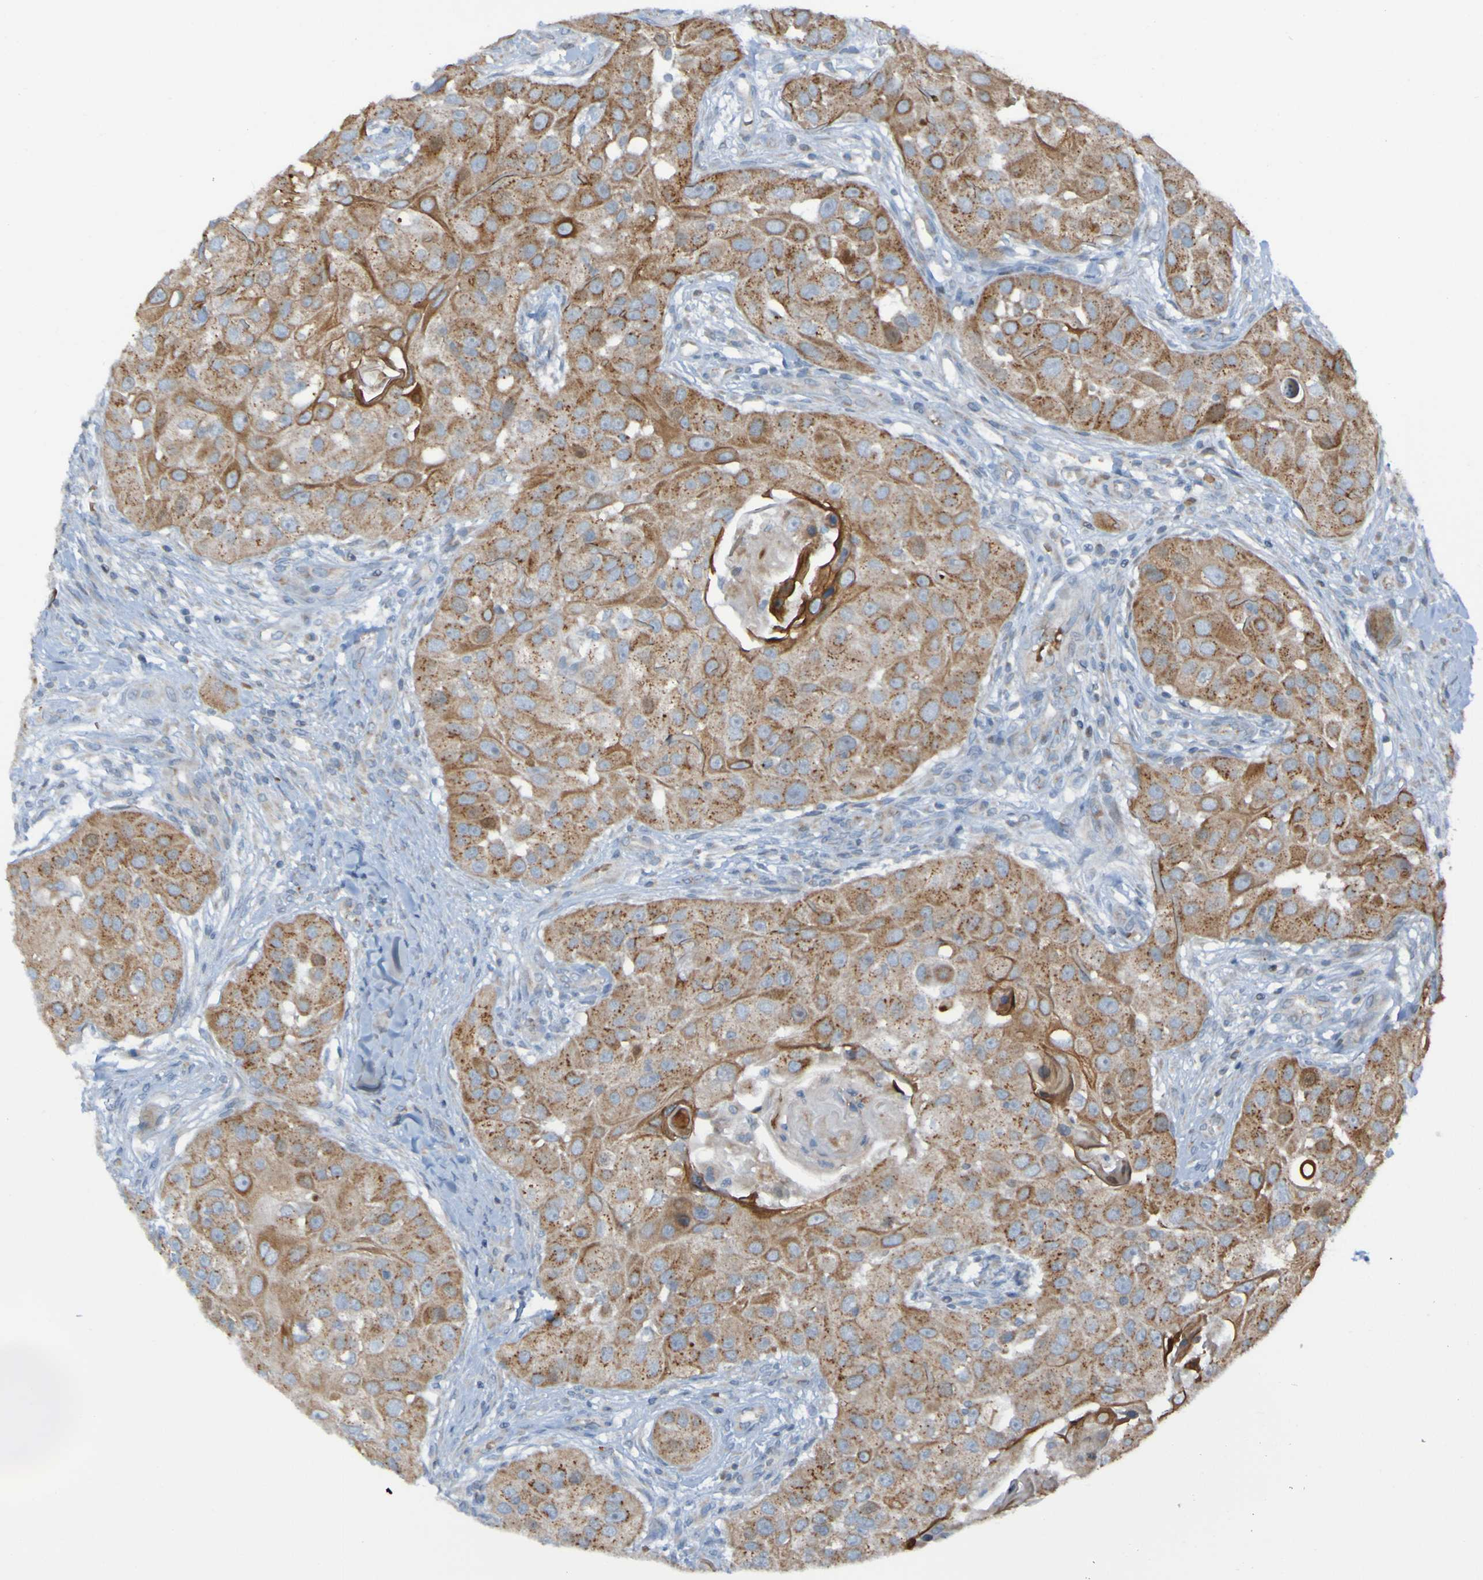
{"staining": {"intensity": "moderate", "quantity": ">75%", "location": "cytoplasmic/membranous"}, "tissue": "head and neck cancer", "cell_type": "Tumor cells", "image_type": "cancer", "snomed": [{"axis": "morphology", "description": "Normal tissue, NOS"}, {"axis": "morphology", "description": "Squamous cell carcinoma, NOS"}, {"axis": "topography", "description": "Skeletal muscle"}, {"axis": "topography", "description": "Head-Neck"}], "caption": "A medium amount of moderate cytoplasmic/membranous expression is appreciated in approximately >75% of tumor cells in head and neck squamous cell carcinoma tissue.", "gene": "UNG", "patient": {"sex": "male", "age": 51}}